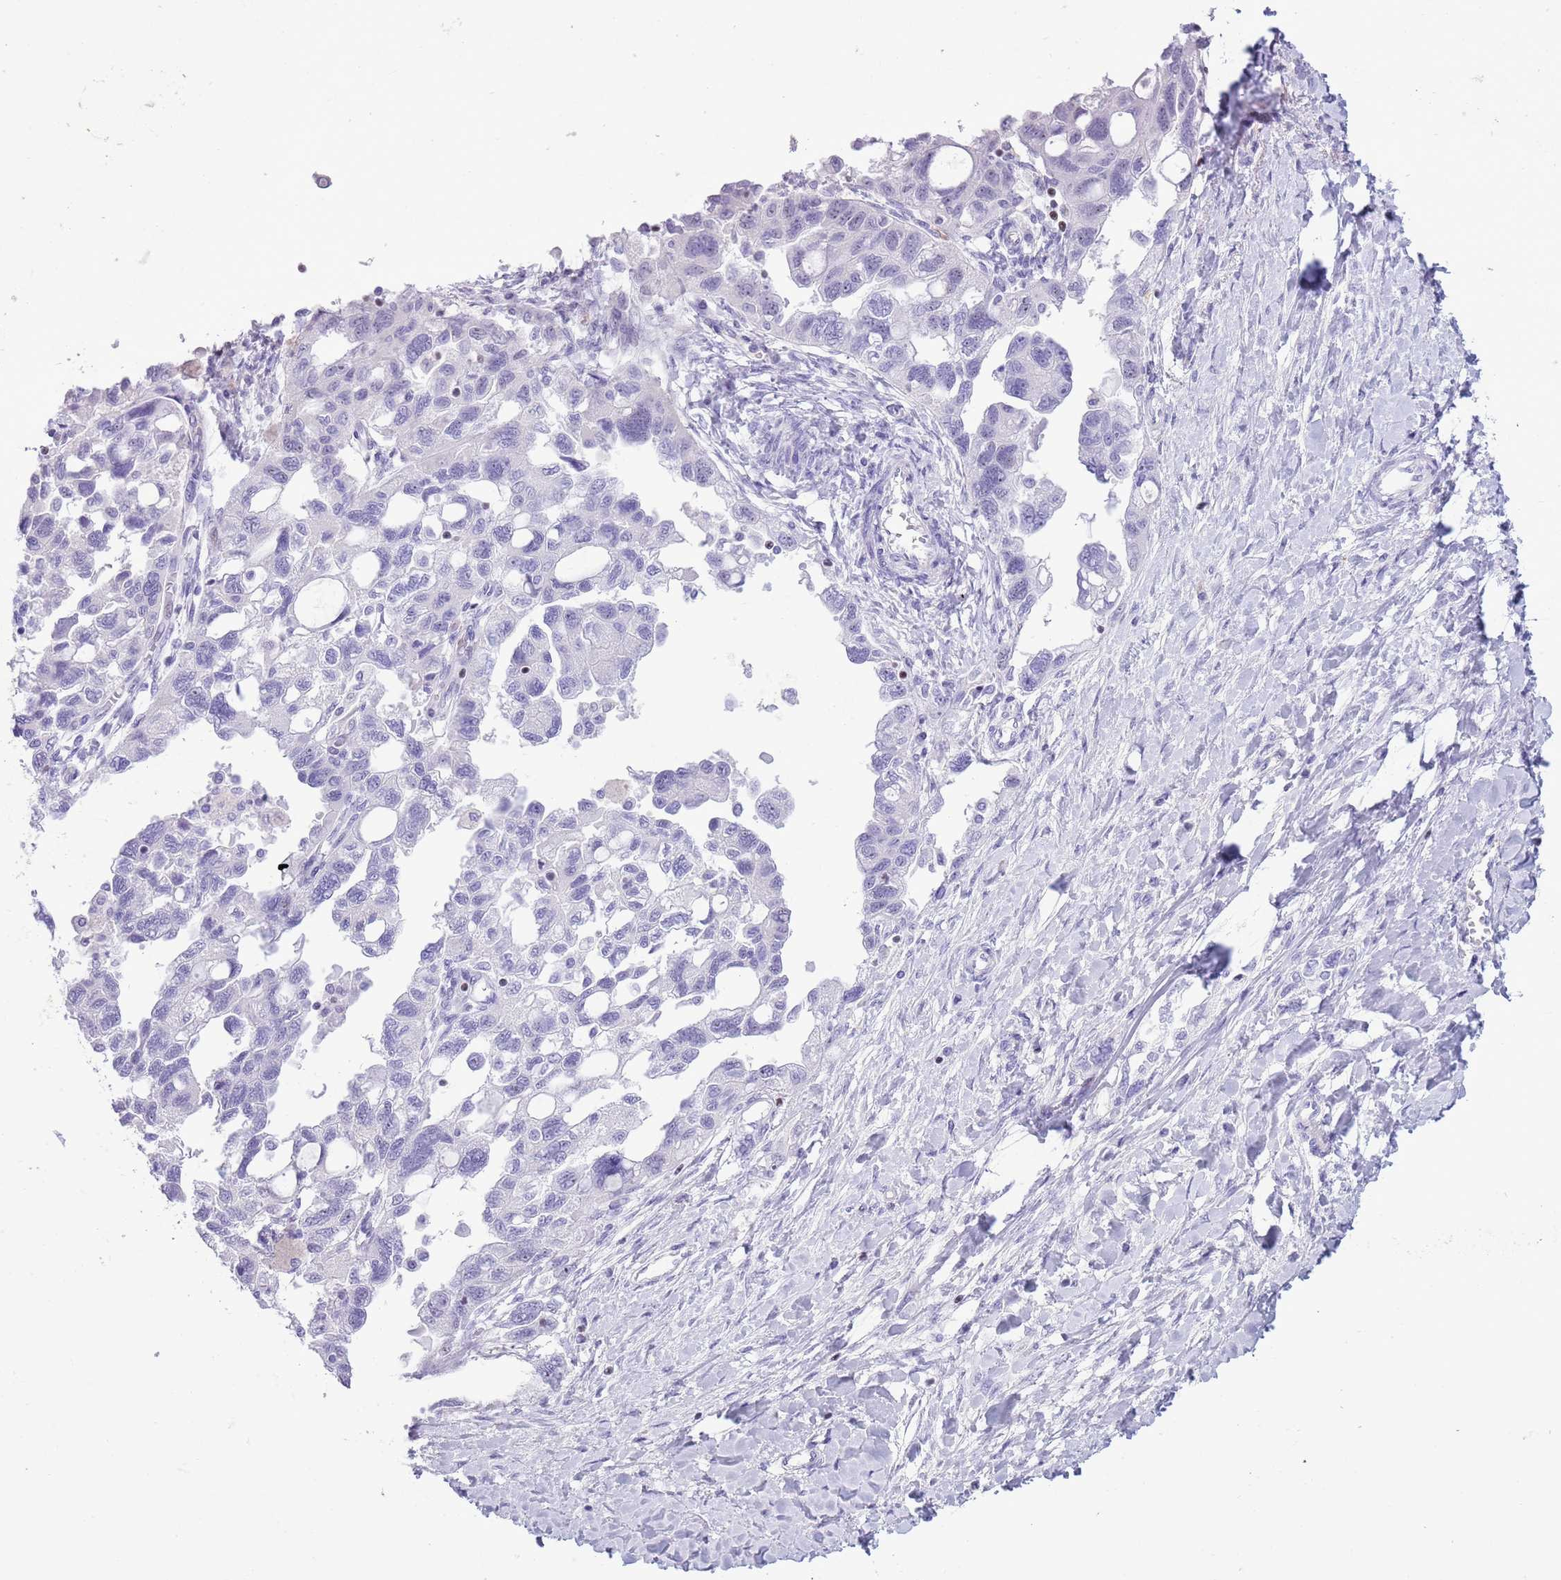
{"staining": {"intensity": "negative", "quantity": "none", "location": "none"}, "tissue": "ovarian cancer", "cell_type": "Tumor cells", "image_type": "cancer", "snomed": [{"axis": "morphology", "description": "Carcinoma, NOS"}, {"axis": "morphology", "description": "Cystadenocarcinoma, serous, NOS"}, {"axis": "topography", "description": "Ovary"}], "caption": "Human carcinoma (ovarian) stained for a protein using immunohistochemistry (IHC) exhibits no expression in tumor cells.", "gene": "BCL11B", "patient": {"sex": "female", "age": 69}}